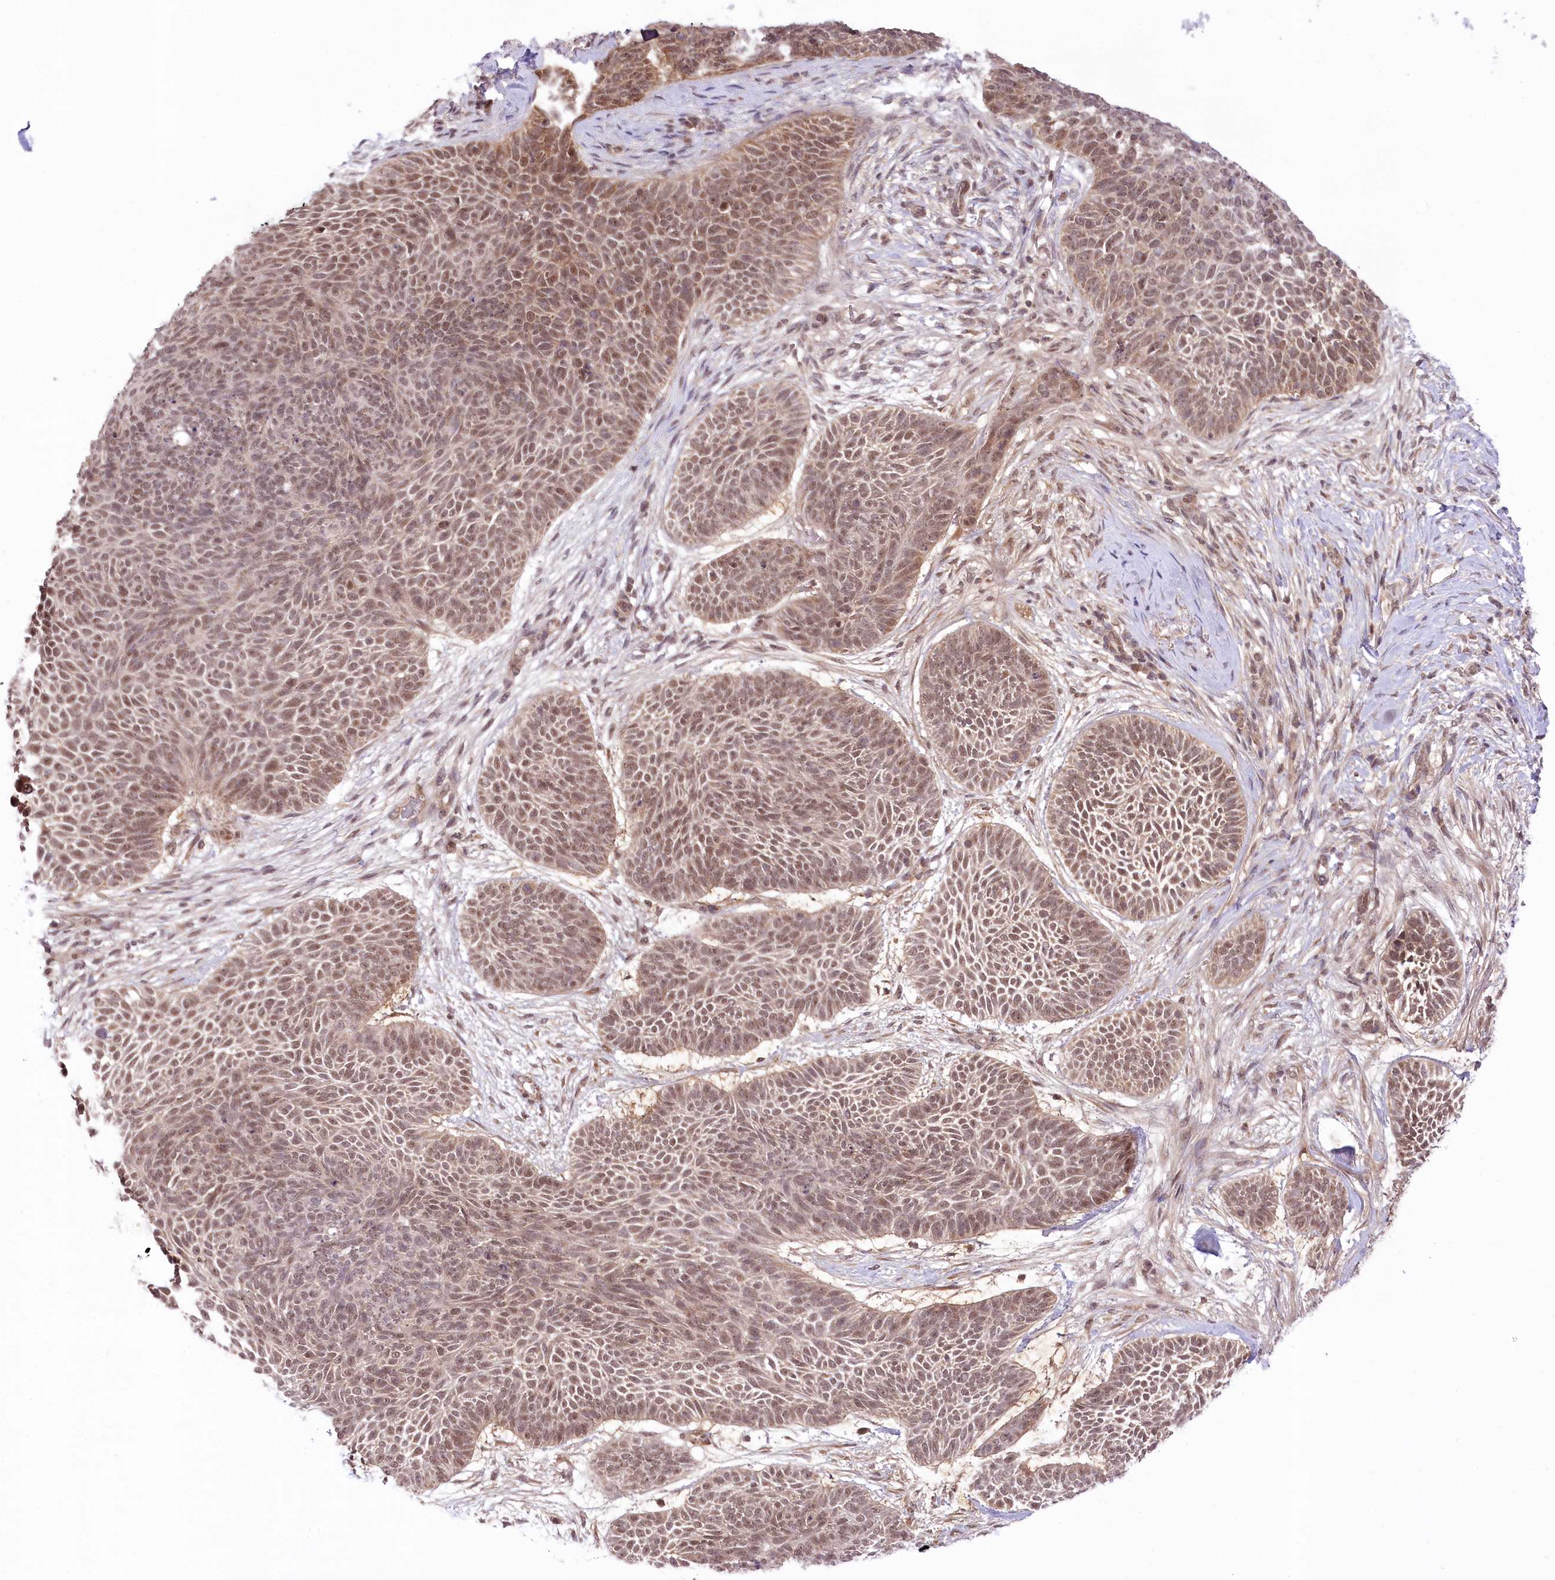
{"staining": {"intensity": "moderate", "quantity": ">75%", "location": "nuclear"}, "tissue": "skin cancer", "cell_type": "Tumor cells", "image_type": "cancer", "snomed": [{"axis": "morphology", "description": "Basal cell carcinoma"}, {"axis": "topography", "description": "Skin"}], "caption": "Protein expression by immunohistochemistry (IHC) demonstrates moderate nuclear staining in approximately >75% of tumor cells in skin basal cell carcinoma.", "gene": "ZMAT2", "patient": {"sex": "male", "age": 85}}